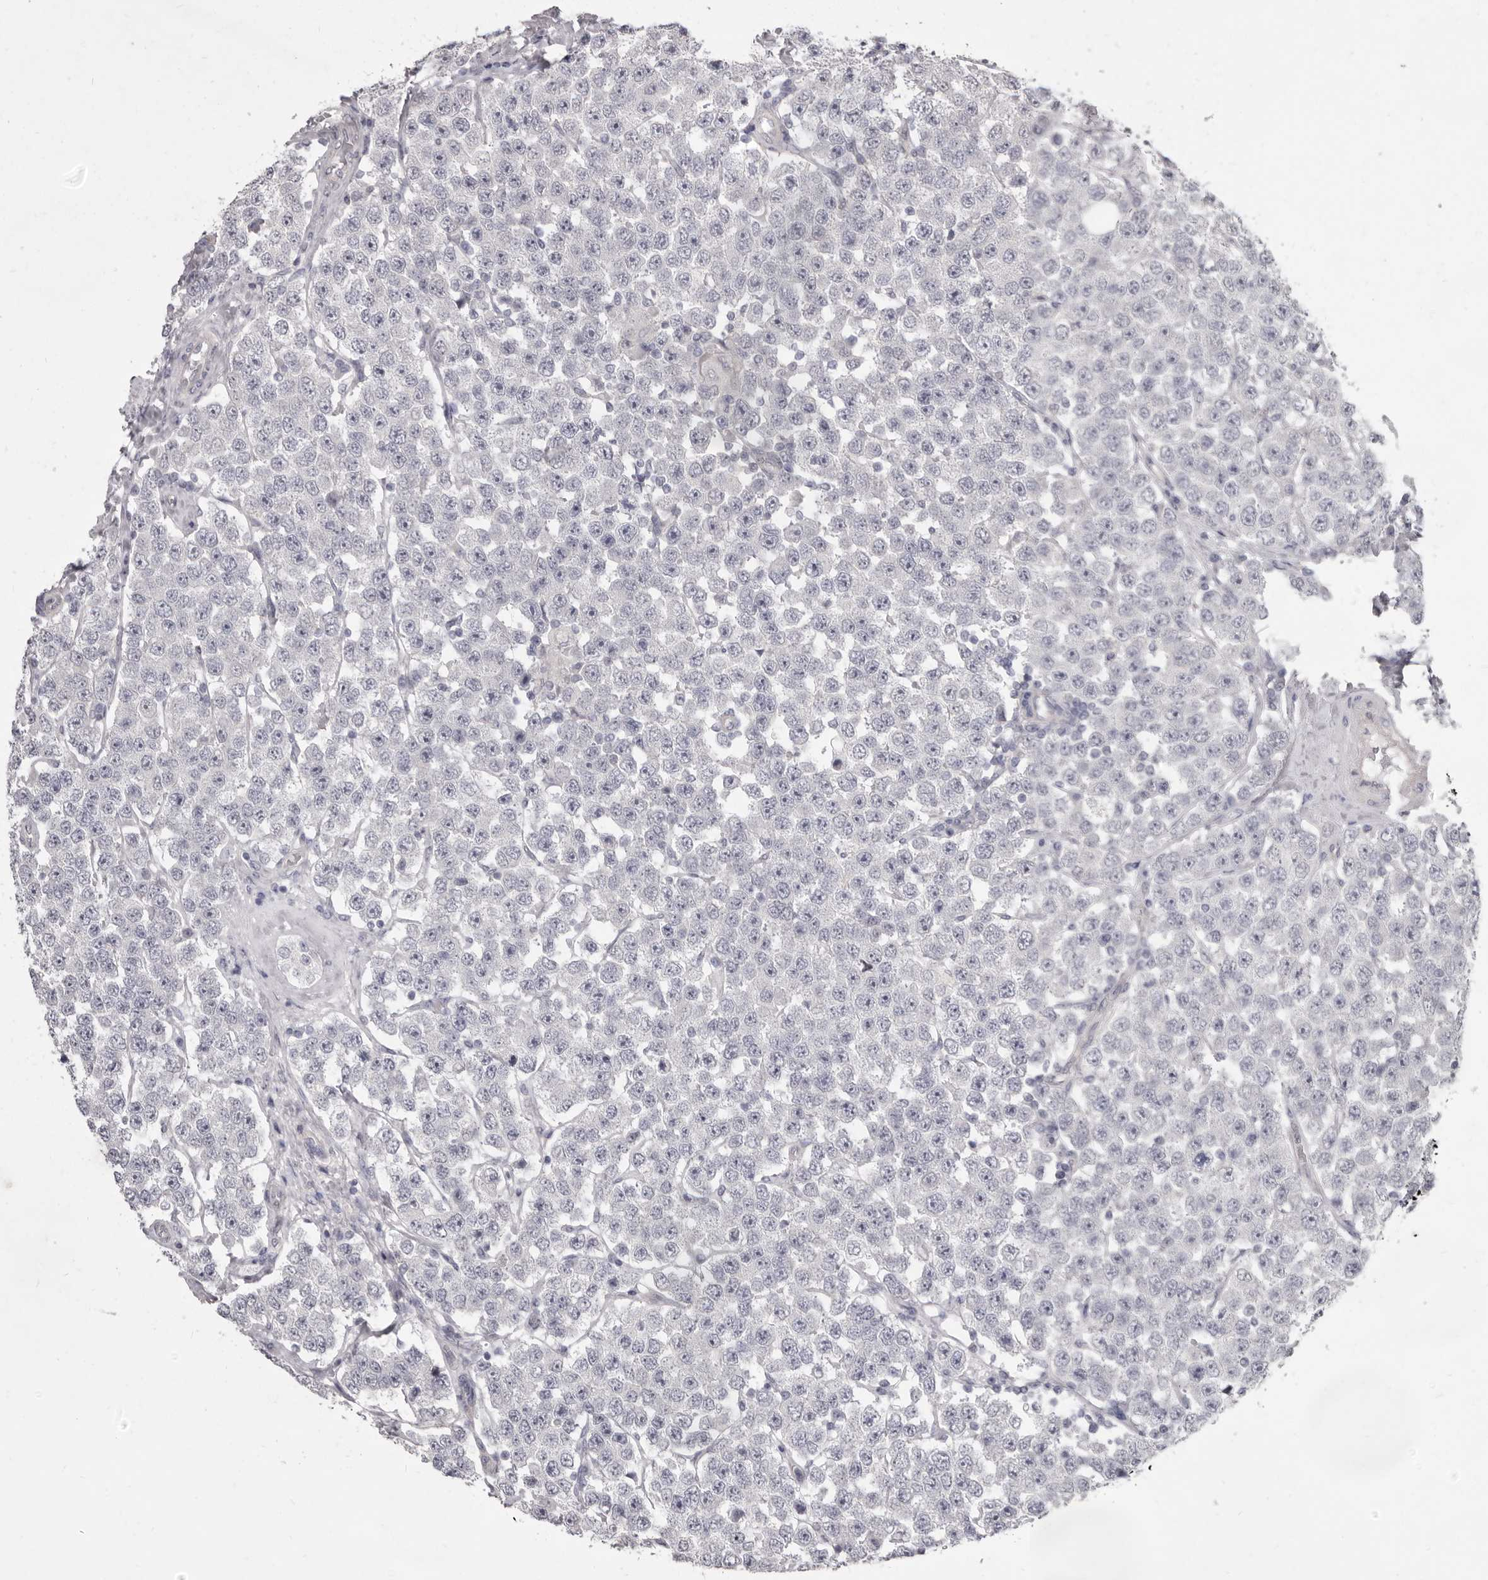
{"staining": {"intensity": "negative", "quantity": "none", "location": "none"}, "tissue": "testis cancer", "cell_type": "Tumor cells", "image_type": "cancer", "snomed": [{"axis": "morphology", "description": "Seminoma, NOS"}, {"axis": "topography", "description": "Testis"}], "caption": "Immunohistochemical staining of seminoma (testis) reveals no significant expression in tumor cells.", "gene": "GSK3B", "patient": {"sex": "male", "age": 28}}